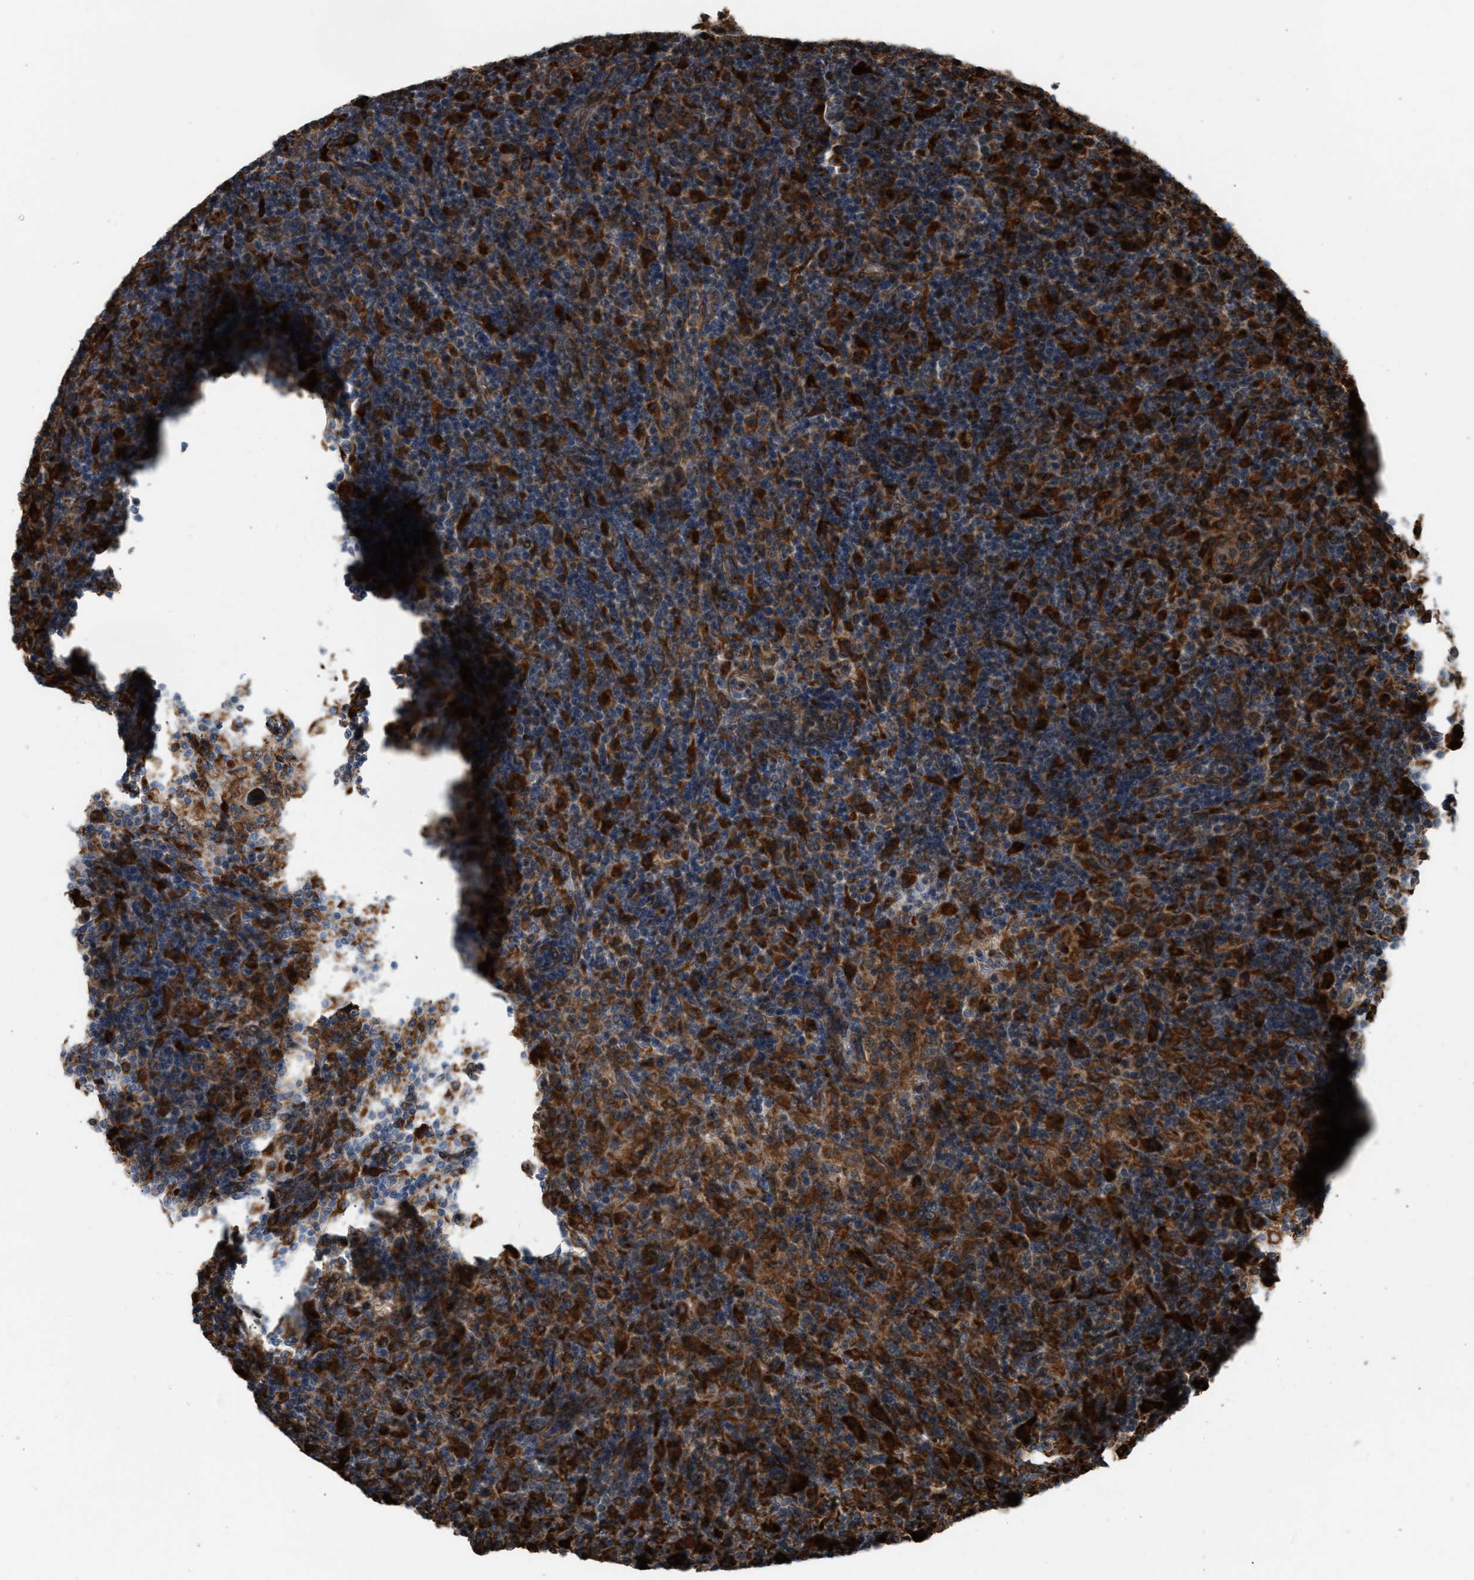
{"staining": {"intensity": "strong", "quantity": ">75%", "location": "cytoplasmic/membranous"}, "tissue": "lymphoma", "cell_type": "Tumor cells", "image_type": "cancer", "snomed": [{"axis": "morphology", "description": "Hodgkin's disease, NOS"}, {"axis": "topography", "description": "Lymph node"}], "caption": "This is an image of immunohistochemistry staining of lymphoma, which shows strong staining in the cytoplasmic/membranous of tumor cells.", "gene": "BAIAP2L1", "patient": {"sex": "male", "age": 70}}